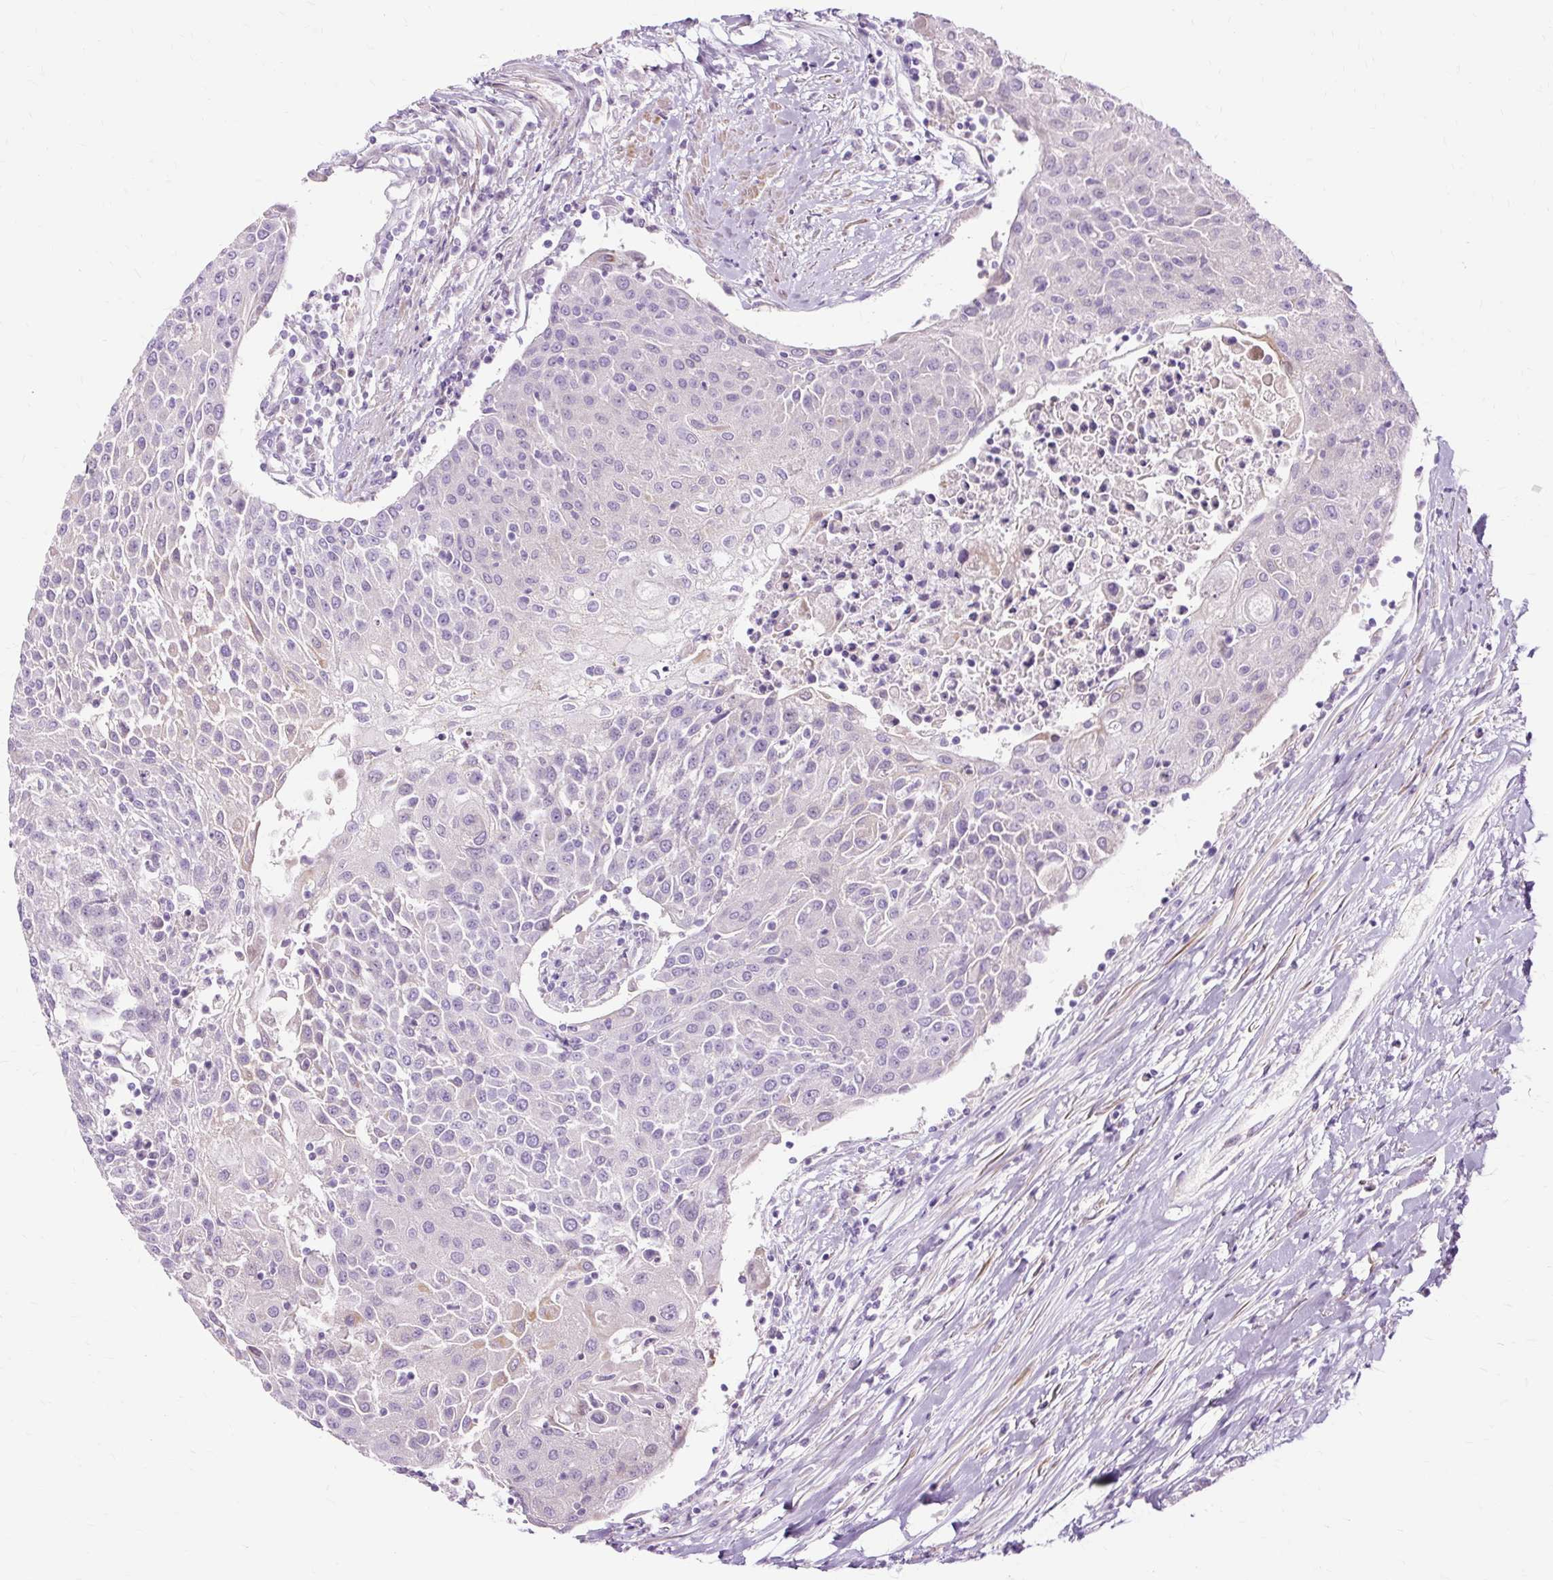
{"staining": {"intensity": "negative", "quantity": "none", "location": "none"}, "tissue": "urothelial cancer", "cell_type": "Tumor cells", "image_type": "cancer", "snomed": [{"axis": "morphology", "description": "Urothelial carcinoma, High grade"}, {"axis": "topography", "description": "Urinary bladder"}], "caption": "This is an IHC micrograph of human urothelial cancer. There is no positivity in tumor cells.", "gene": "DCTN4", "patient": {"sex": "female", "age": 85}}